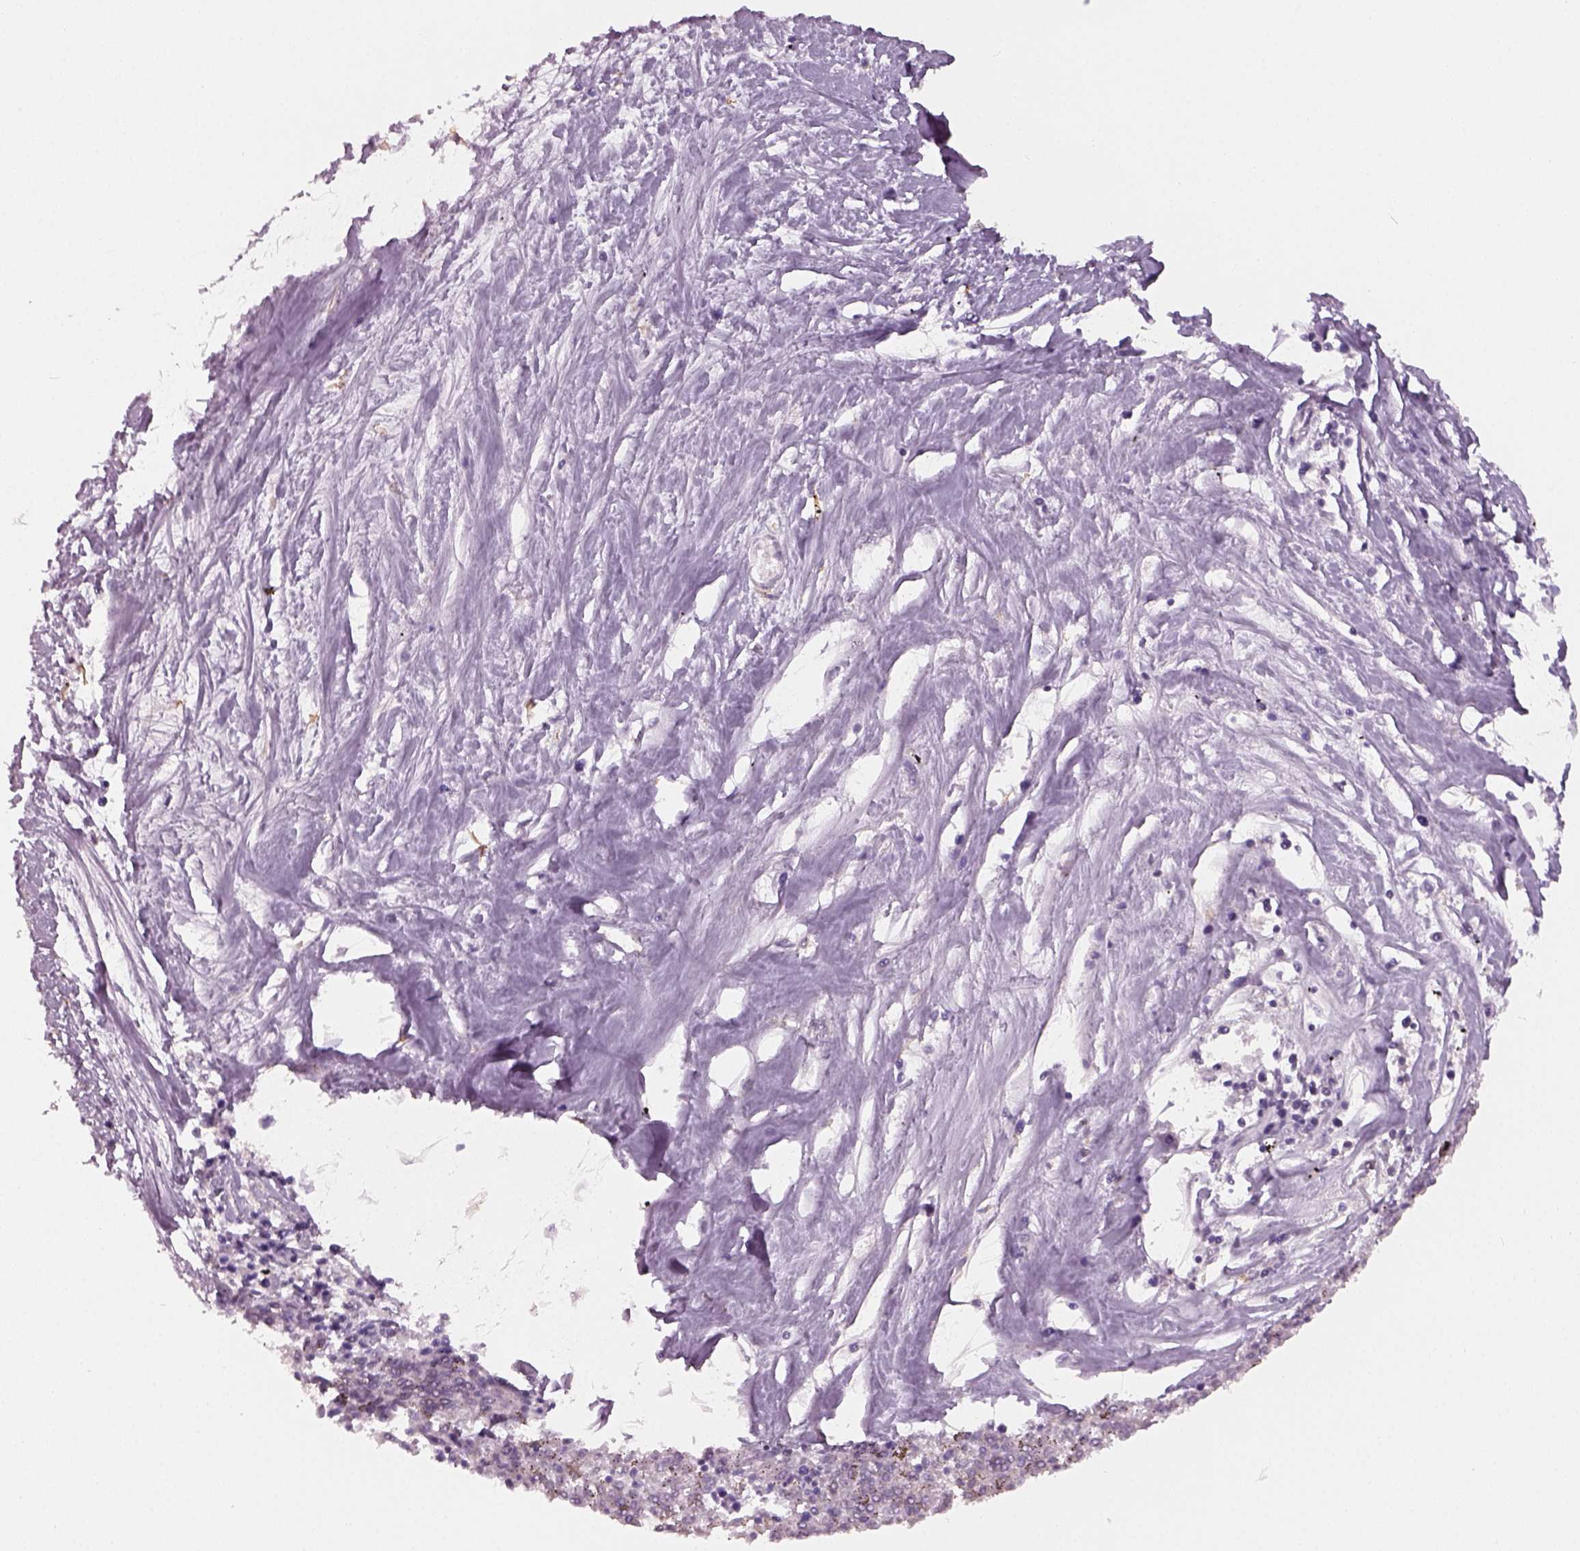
{"staining": {"intensity": "negative", "quantity": "none", "location": "none"}, "tissue": "melanoma", "cell_type": "Tumor cells", "image_type": "cancer", "snomed": [{"axis": "morphology", "description": "Malignant melanoma, NOS"}, {"axis": "topography", "description": "Skin"}], "caption": "A histopathology image of malignant melanoma stained for a protein demonstrates no brown staining in tumor cells. (DAB (3,3'-diaminobenzidine) immunohistochemistry (IHC), high magnification).", "gene": "NAT8", "patient": {"sex": "female", "age": 72}}